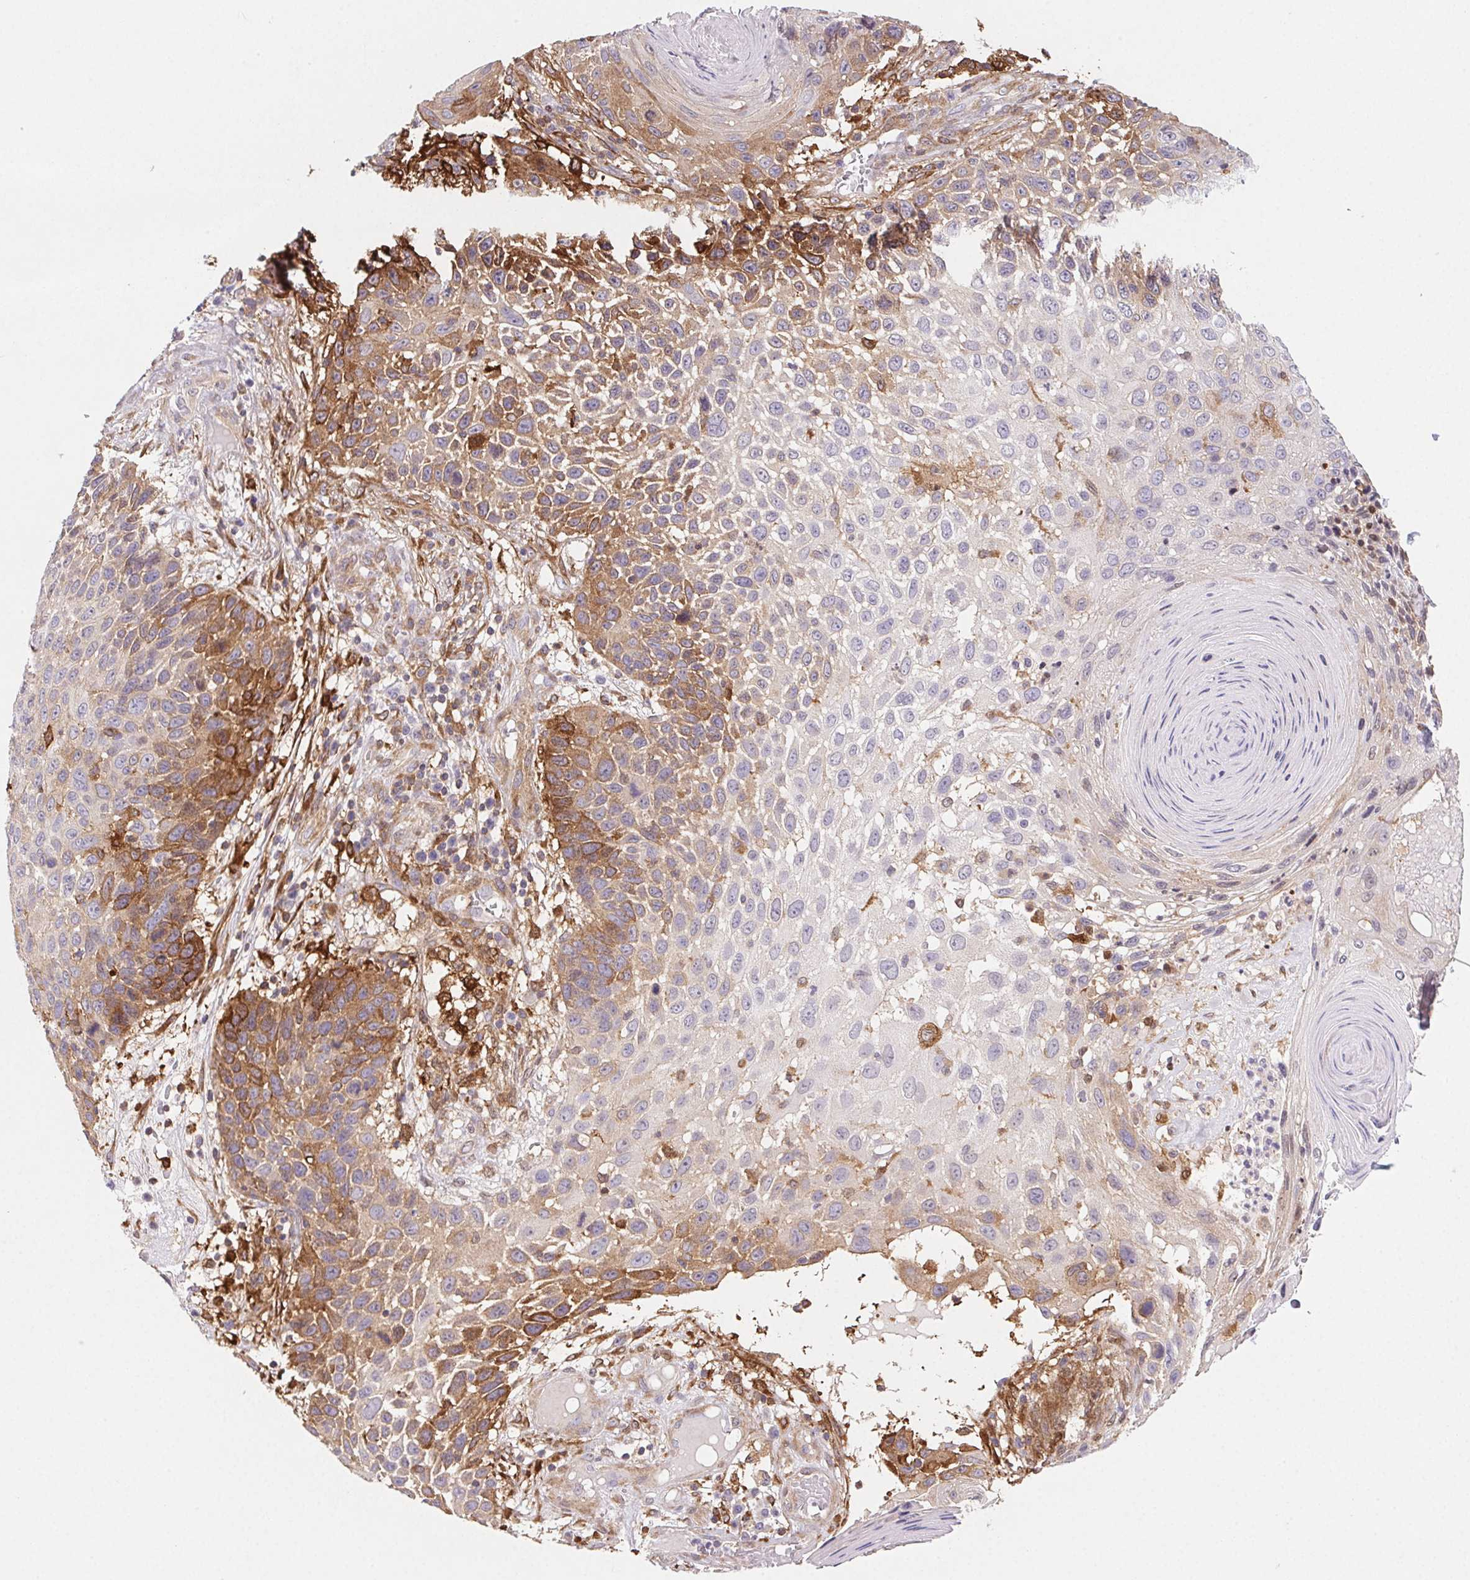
{"staining": {"intensity": "strong", "quantity": "<25%", "location": "cytoplasmic/membranous"}, "tissue": "skin cancer", "cell_type": "Tumor cells", "image_type": "cancer", "snomed": [{"axis": "morphology", "description": "Squamous cell carcinoma, NOS"}, {"axis": "topography", "description": "Skin"}], "caption": "IHC of skin squamous cell carcinoma demonstrates medium levels of strong cytoplasmic/membranous expression in approximately <25% of tumor cells. The staining is performed using DAB brown chromogen to label protein expression. The nuclei are counter-stained blue using hematoxylin.", "gene": "GBP1", "patient": {"sex": "male", "age": 92}}